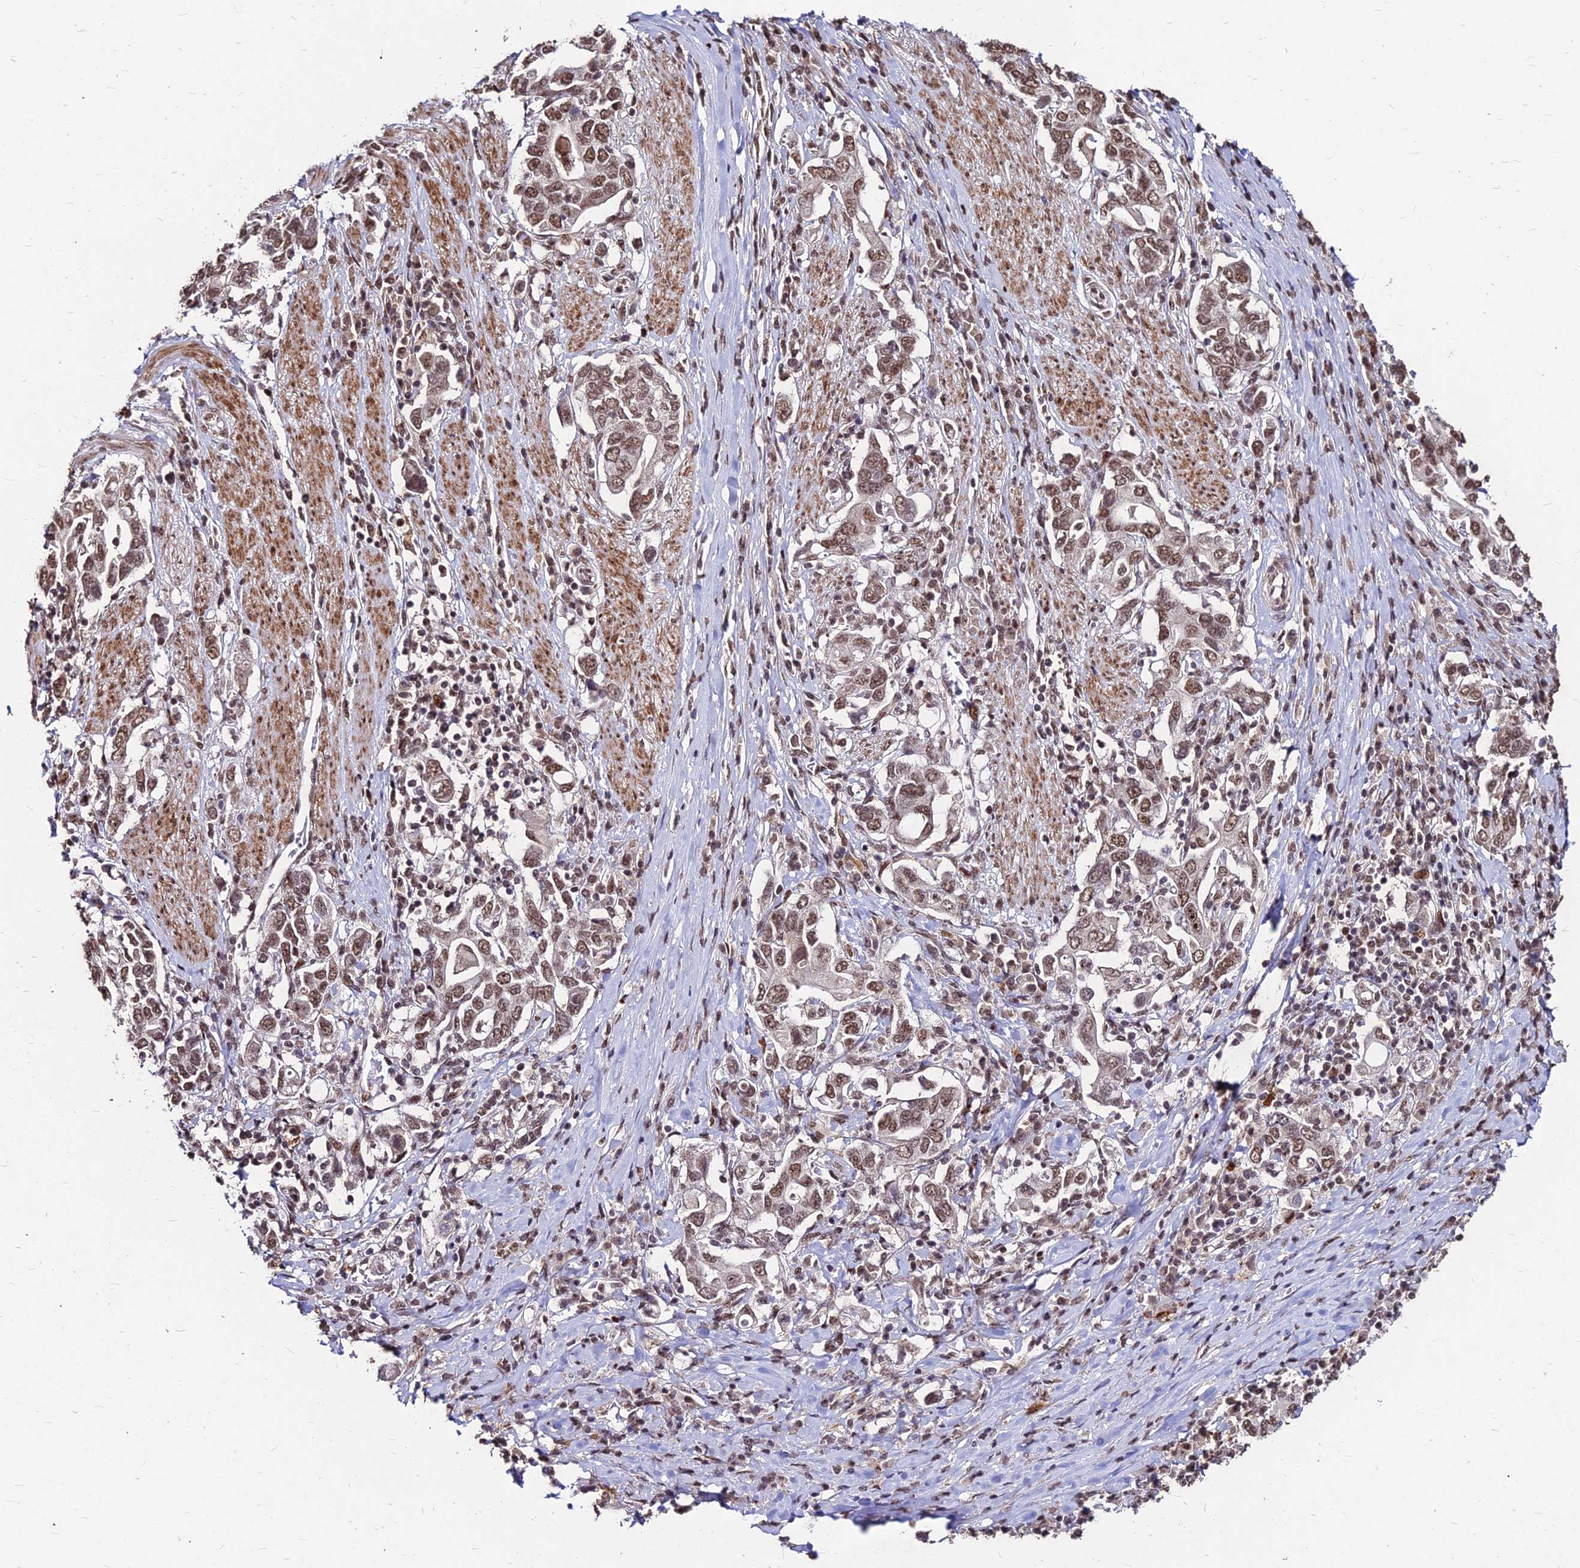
{"staining": {"intensity": "moderate", "quantity": ">75%", "location": "nuclear"}, "tissue": "stomach cancer", "cell_type": "Tumor cells", "image_type": "cancer", "snomed": [{"axis": "morphology", "description": "Adenocarcinoma, NOS"}, {"axis": "topography", "description": "Stomach, upper"}, {"axis": "topography", "description": "Stomach"}], "caption": "The immunohistochemical stain labels moderate nuclear expression in tumor cells of adenocarcinoma (stomach) tissue.", "gene": "ZBED4", "patient": {"sex": "male", "age": 62}}